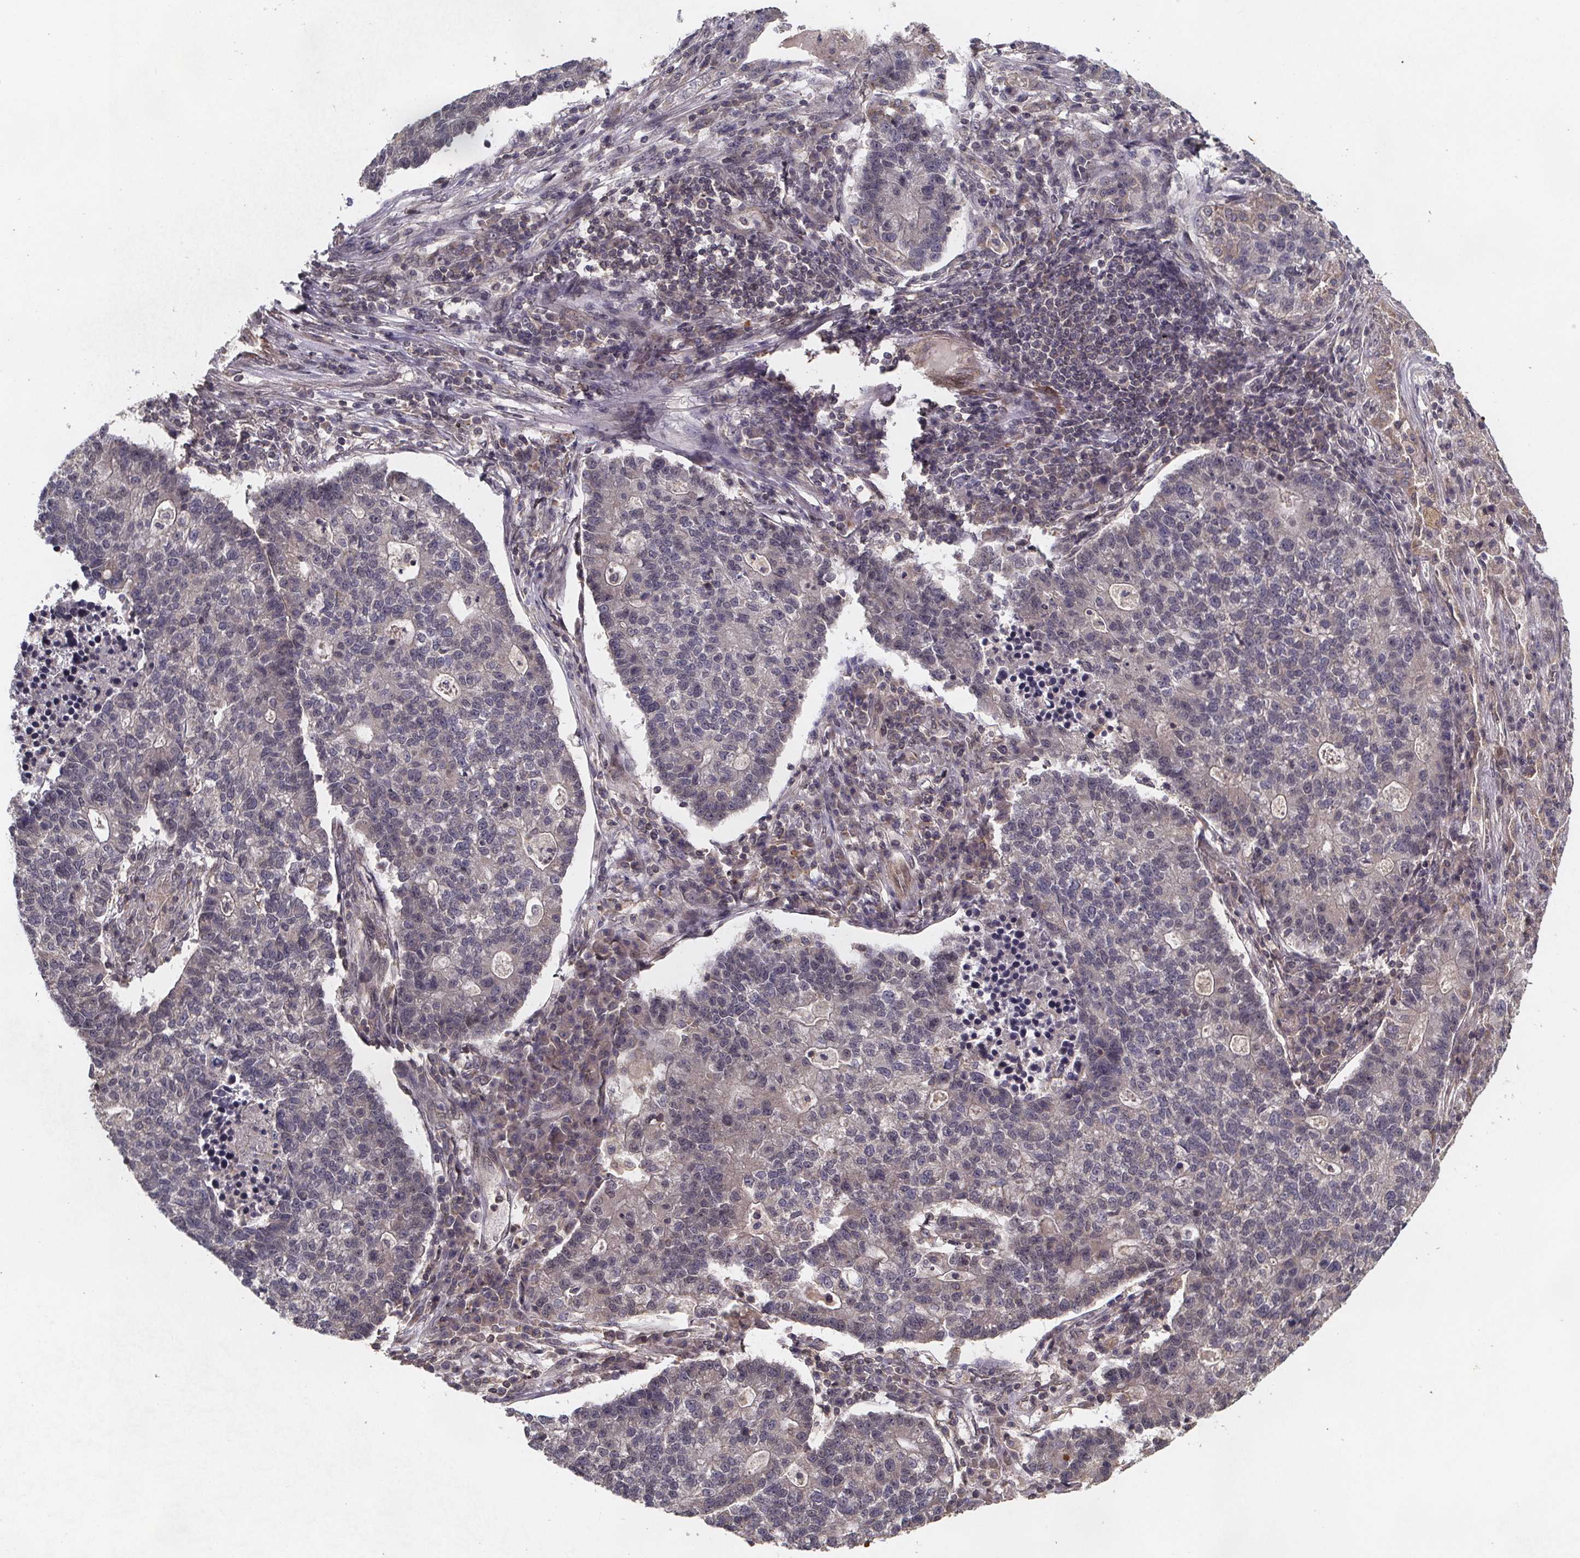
{"staining": {"intensity": "negative", "quantity": "none", "location": "none"}, "tissue": "lung cancer", "cell_type": "Tumor cells", "image_type": "cancer", "snomed": [{"axis": "morphology", "description": "Adenocarcinoma, NOS"}, {"axis": "topography", "description": "Lung"}], "caption": "Tumor cells show no significant expression in lung adenocarcinoma. Nuclei are stained in blue.", "gene": "PIERCE2", "patient": {"sex": "male", "age": 57}}